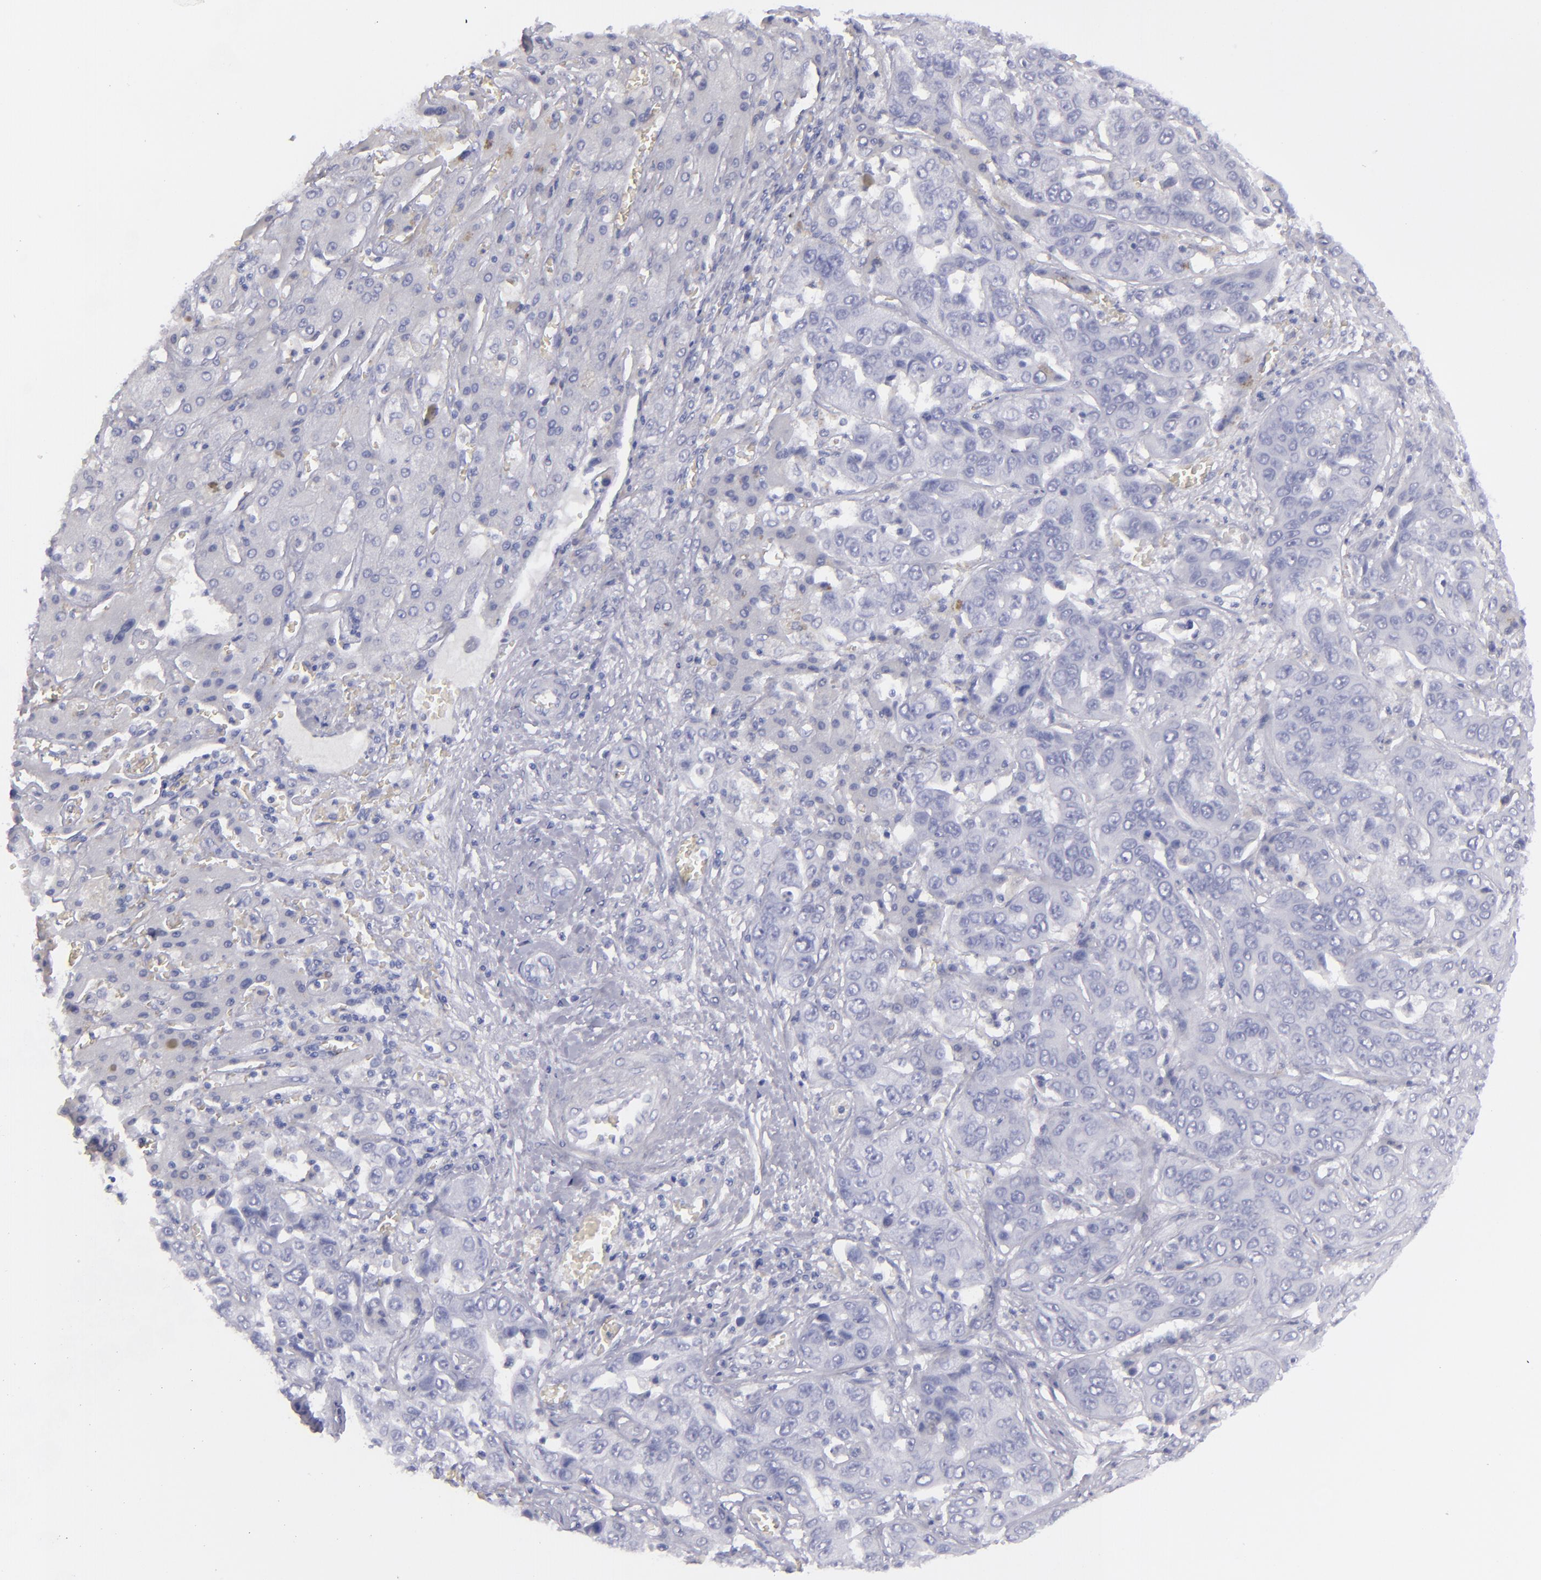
{"staining": {"intensity": "negative", "quantity": "none", "location": "none"}, "tissue": "liver cancer", "cell_type": "Tumor cells", "image_type": "cancer", "snomed": [{"axis": "morphology", "description": "Cholangiocarcinoma"}, {"axis": "topography", "description": "Liver"}], "caption": "This image is of liver cancer (cholangiocarcinoma) stained with immunohistochemistry to label a protein in brown with the nuclei are counter-stained blue. There is no positivity in tumor cells. The staining is performed using DAB brown chromogen with nuclei counter-stained in using hematoxylin.", "gene": "CD22", "patient": {"sex": "female", "age": 52}}